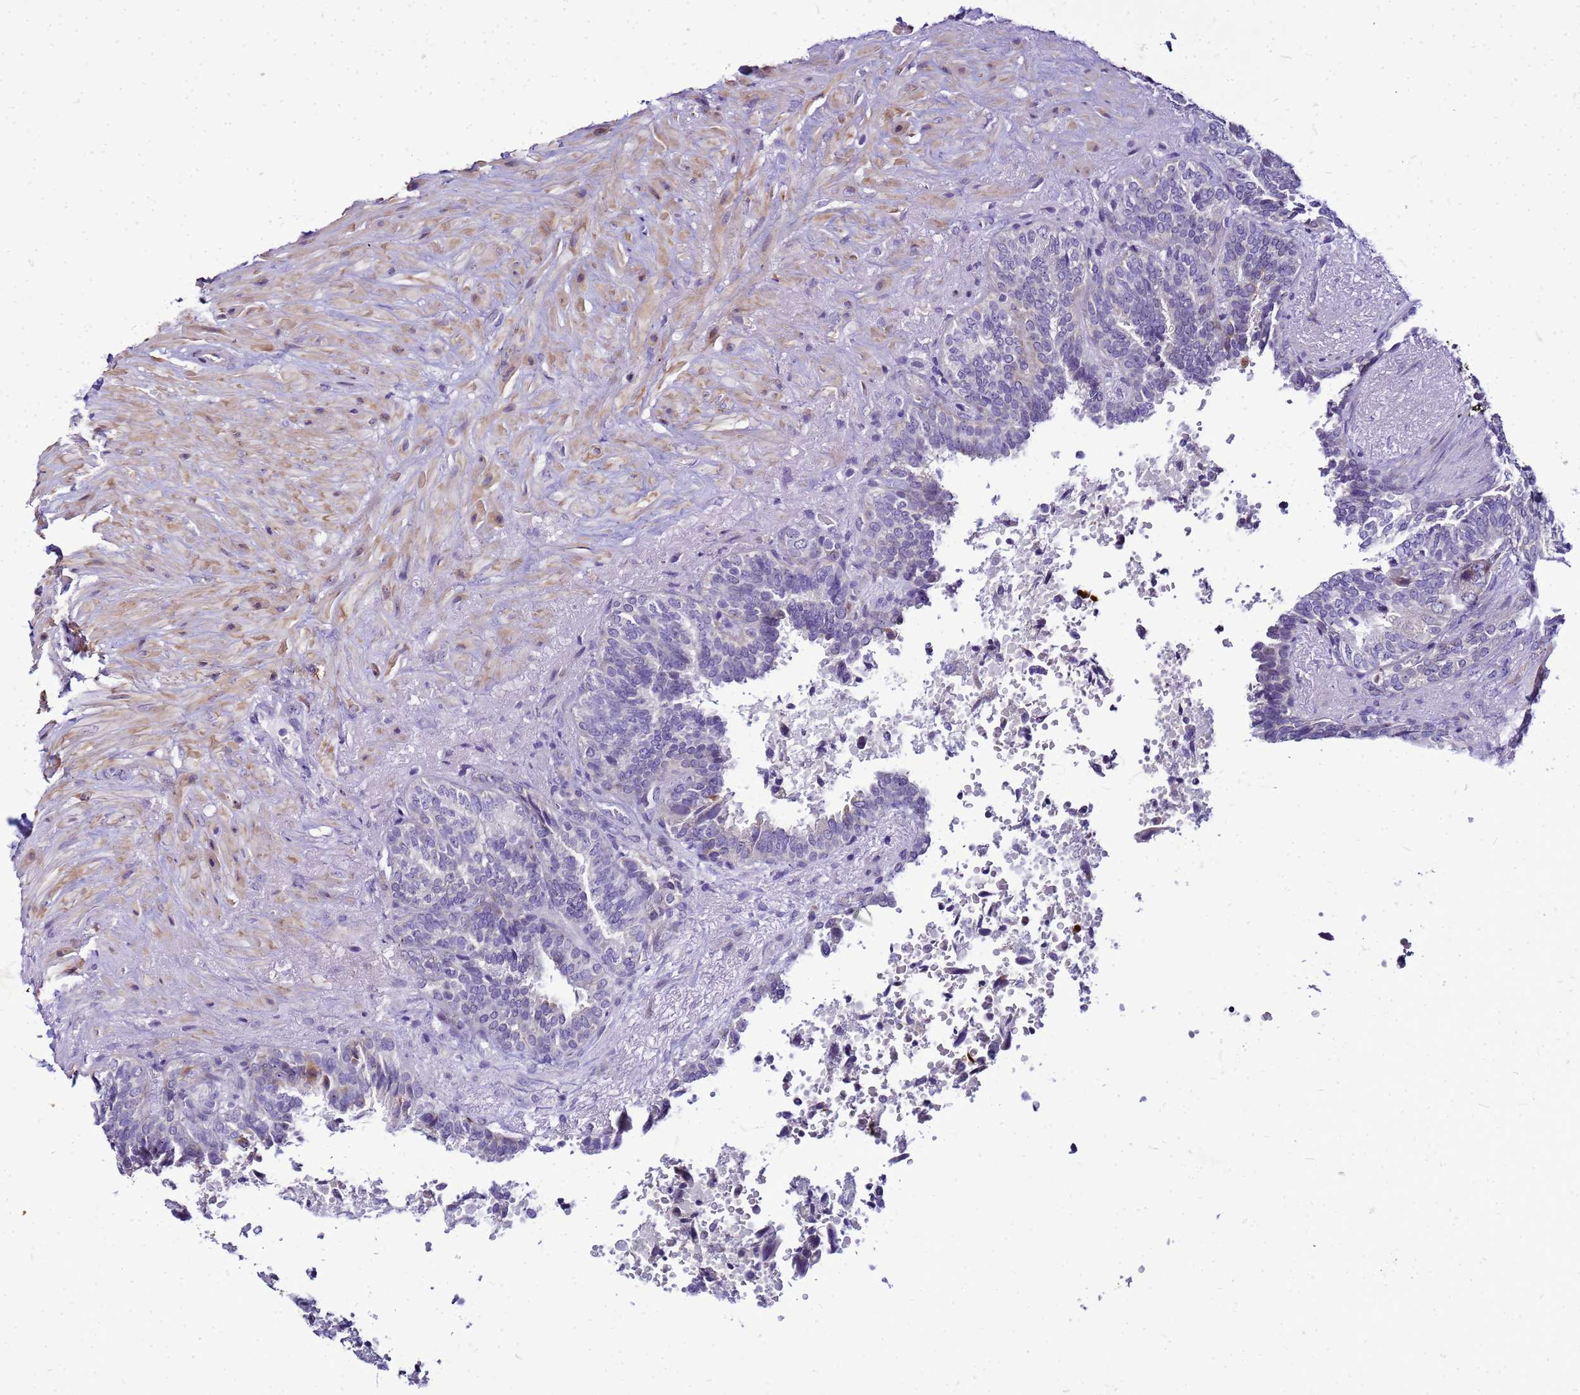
{"staining": {"intensity": "negative", "quantity": "none", "location": "none"}, "tissue": "seminal vesicle", "cell_type": "Glandular cells", "image_type": "normal", "snomed": [{"axis": "morphology", "description": "Normal tissue, NOS"}, {"axis": "topography", "description": "Seminal veicle"}, {"axis": "topography", "description": "Peripheral nerve tissue"}], "caption": "IHC micrograph of unremarkable human seminal vesicle stained for a protein (brown), which shows no staining in glandular cells. (Immunohistochemistry, brightfield microscopy, high magnification).", "gene": "VPS4B", "patient": {"sex": "male", "age": 63}}